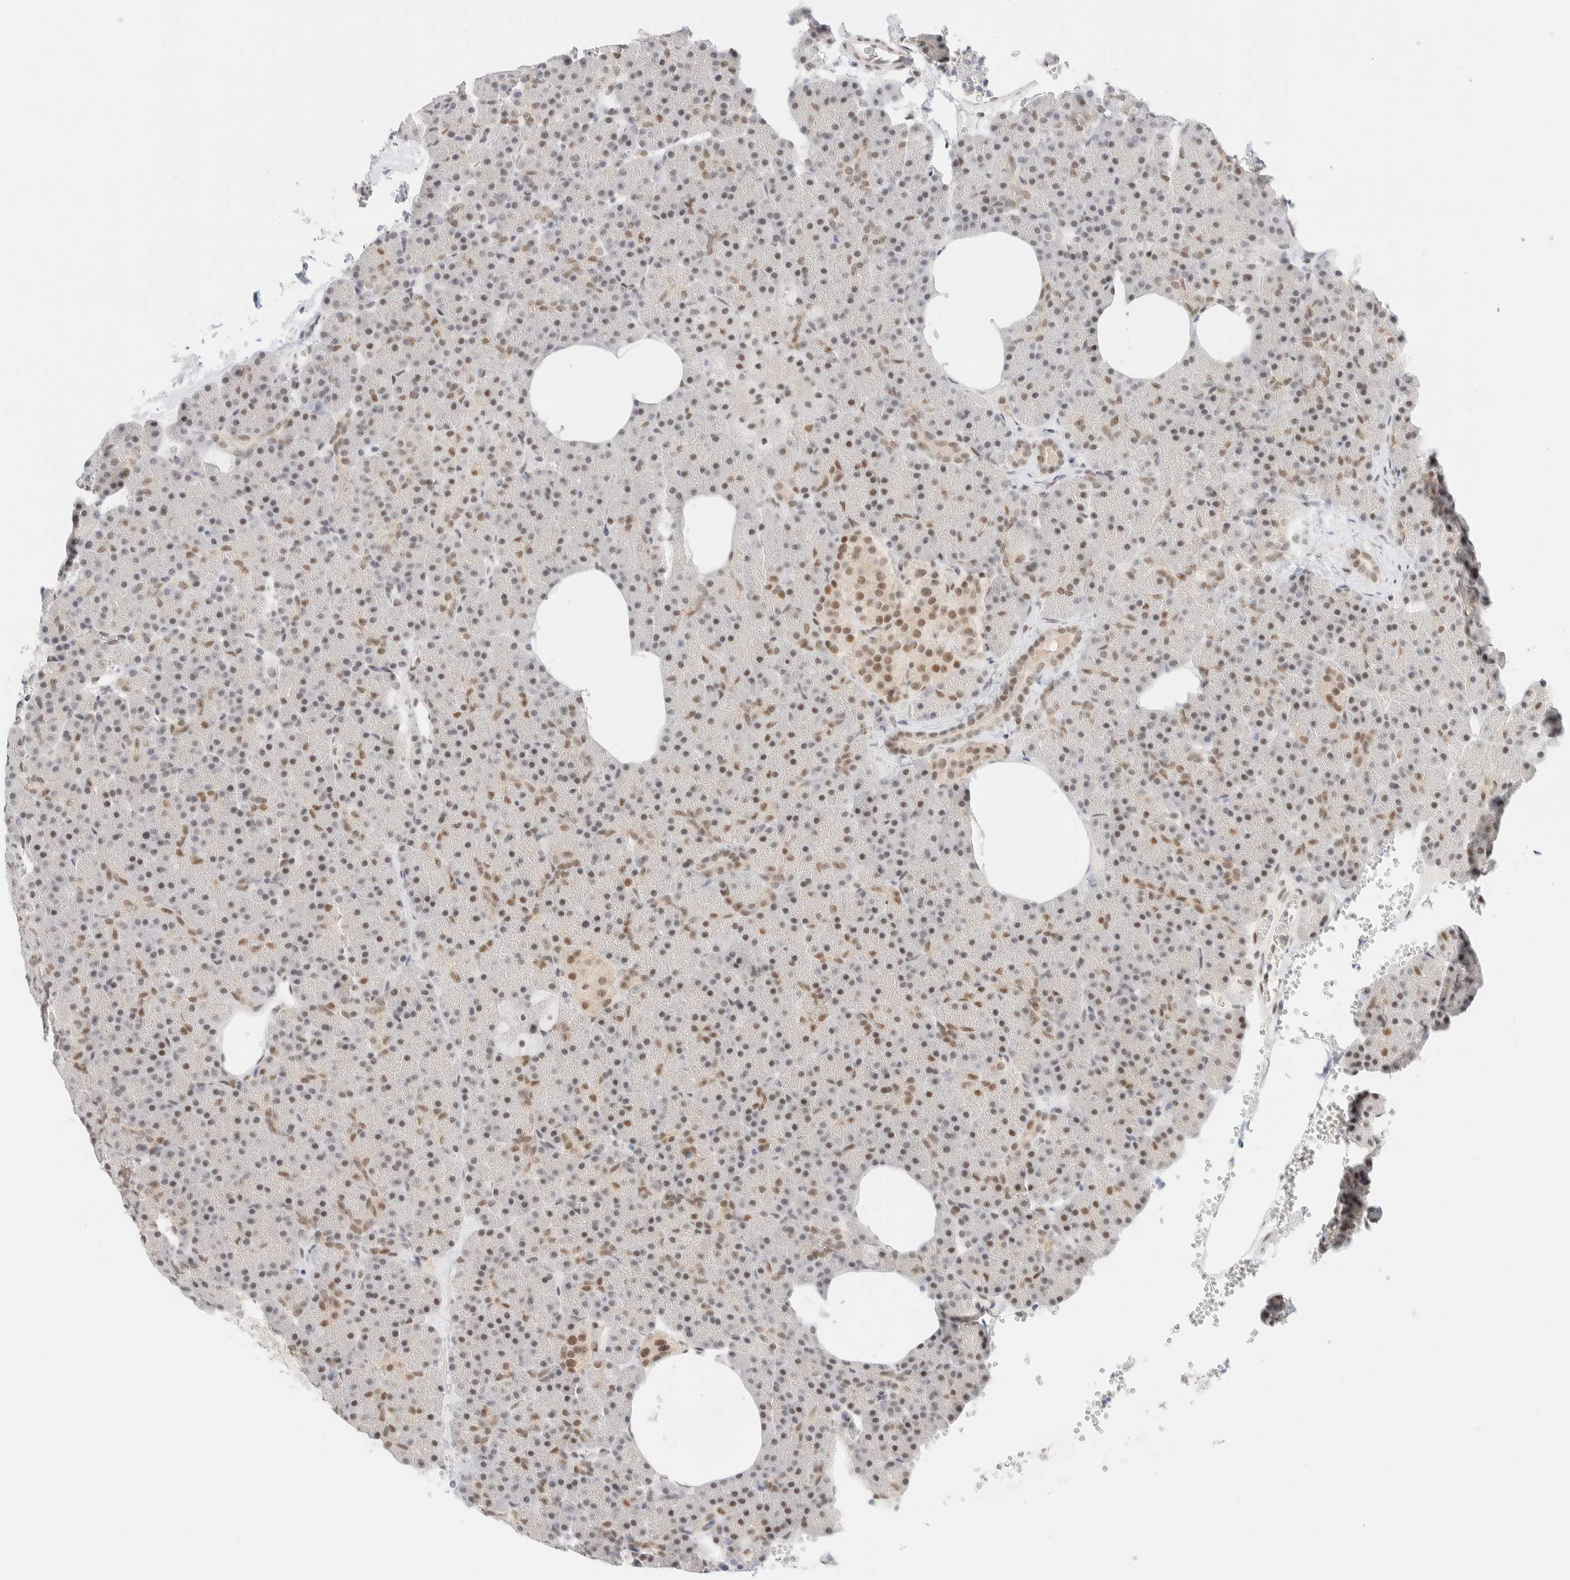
{"staining": {"intensity": "moderate", "quantity": "<25%", "location": "nuclear"}, "tissue": "pancreas", "cell_type": "Exocrine glandular cells", "image_type": "normal", "snomed": [{"axis": "morphology", "description": "Normal tissue, NOS"}, {"axis": "morphology", "description": "Carcinoid, malignant, NOS"}, {"axis": "topography", "description": "Pancreas"}], "caption": "Protein staining shows moderate nuclear staining in about <25% of exocrine glandular cells in normal pancreas.", "gene": "PYGO2", "patient": {"sex": "female", "age": 35}}